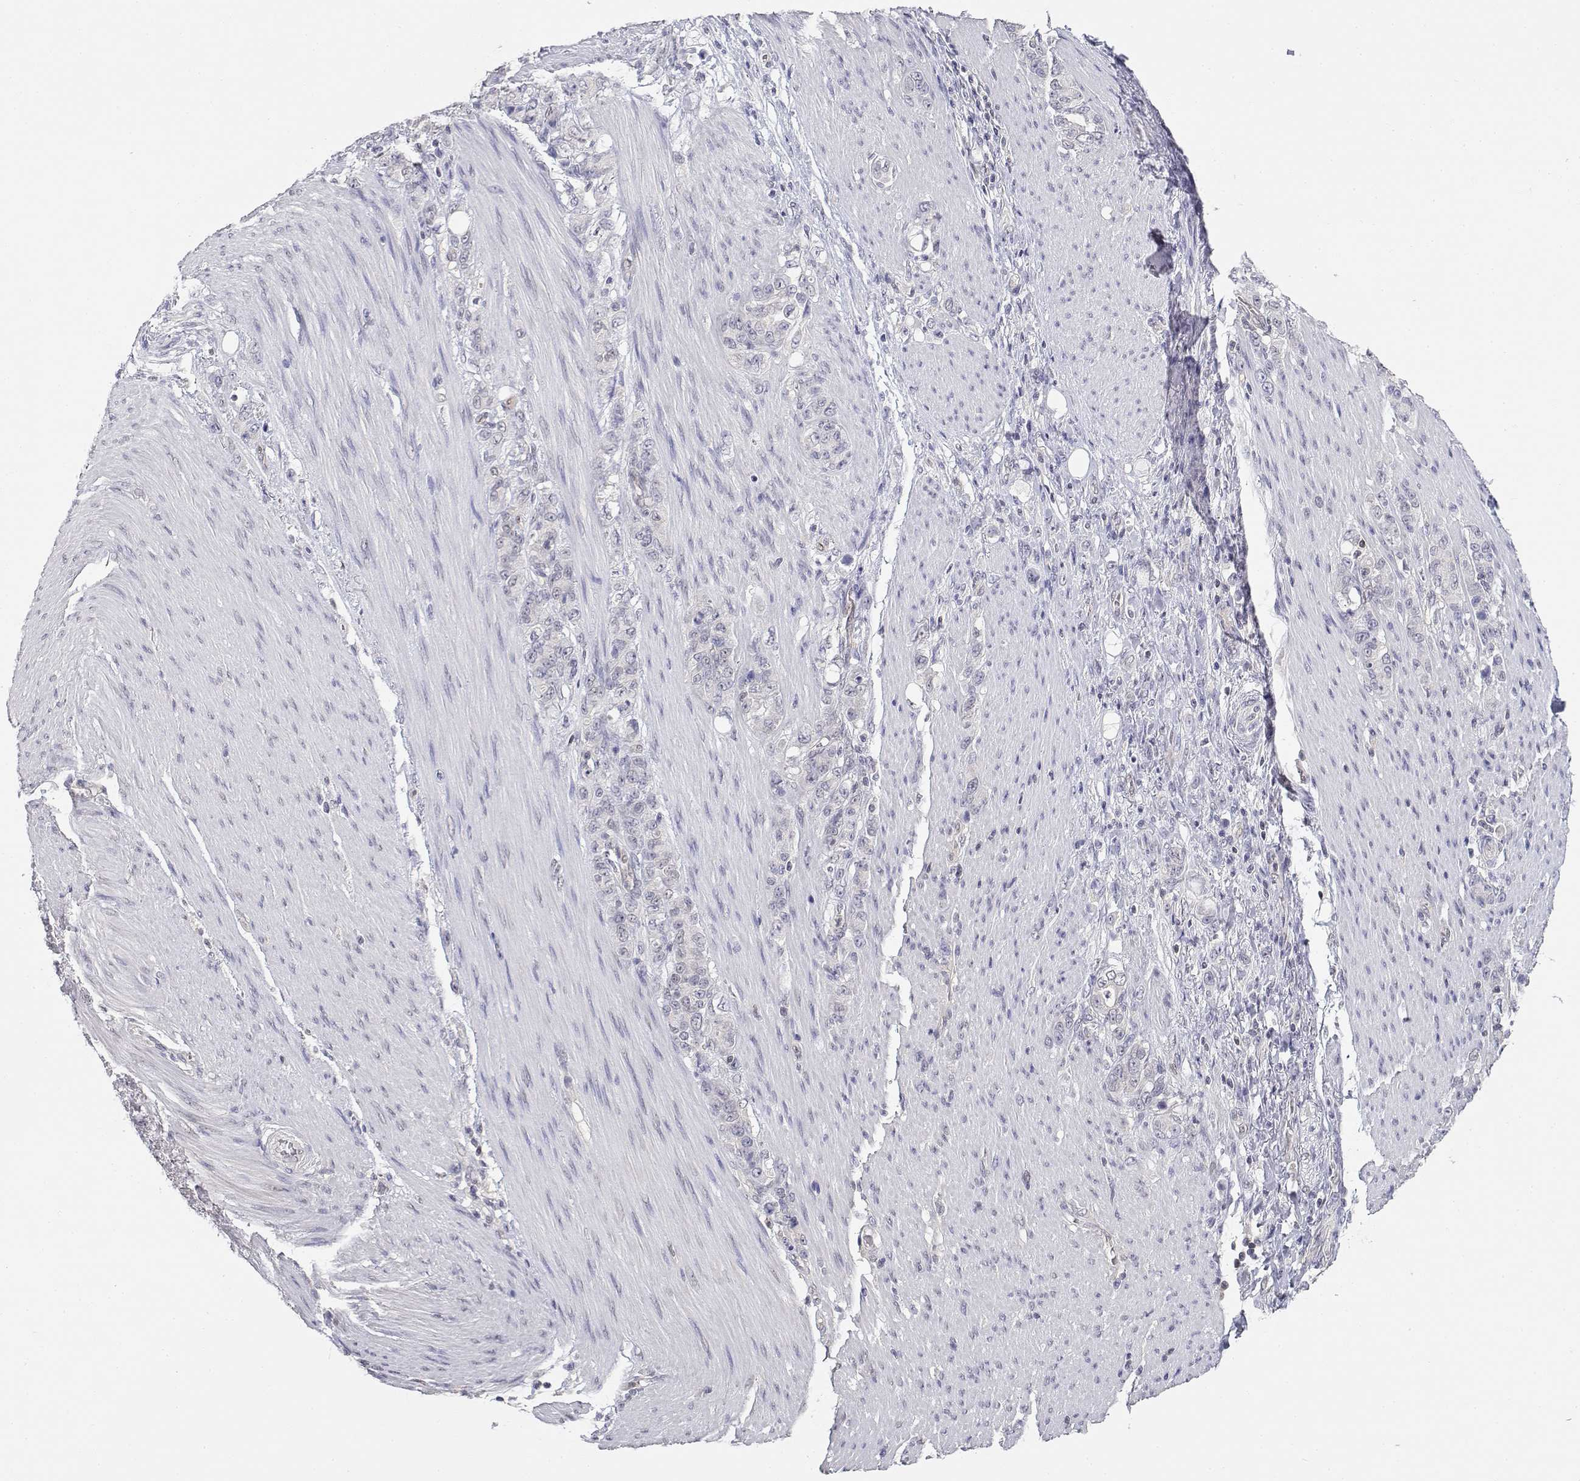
{"staining": {"intensity": "negative", "quantity": "none", "location": "none"}, "tissue": "stomach cancer", "cell_type": "Tumor cells", "image_type": "cancer", "snomed": [{"axis": "morphology", "description": "Adenocarcinoma, NOS"}, {"axis": "topography", "description": "Stomach"}], "caption": "Stomach cancer was stained to show a protein in brown. There is no significant staining in tumor cells.", "gene": "ADA", "patient": {"sex": "female", "age": 79}}